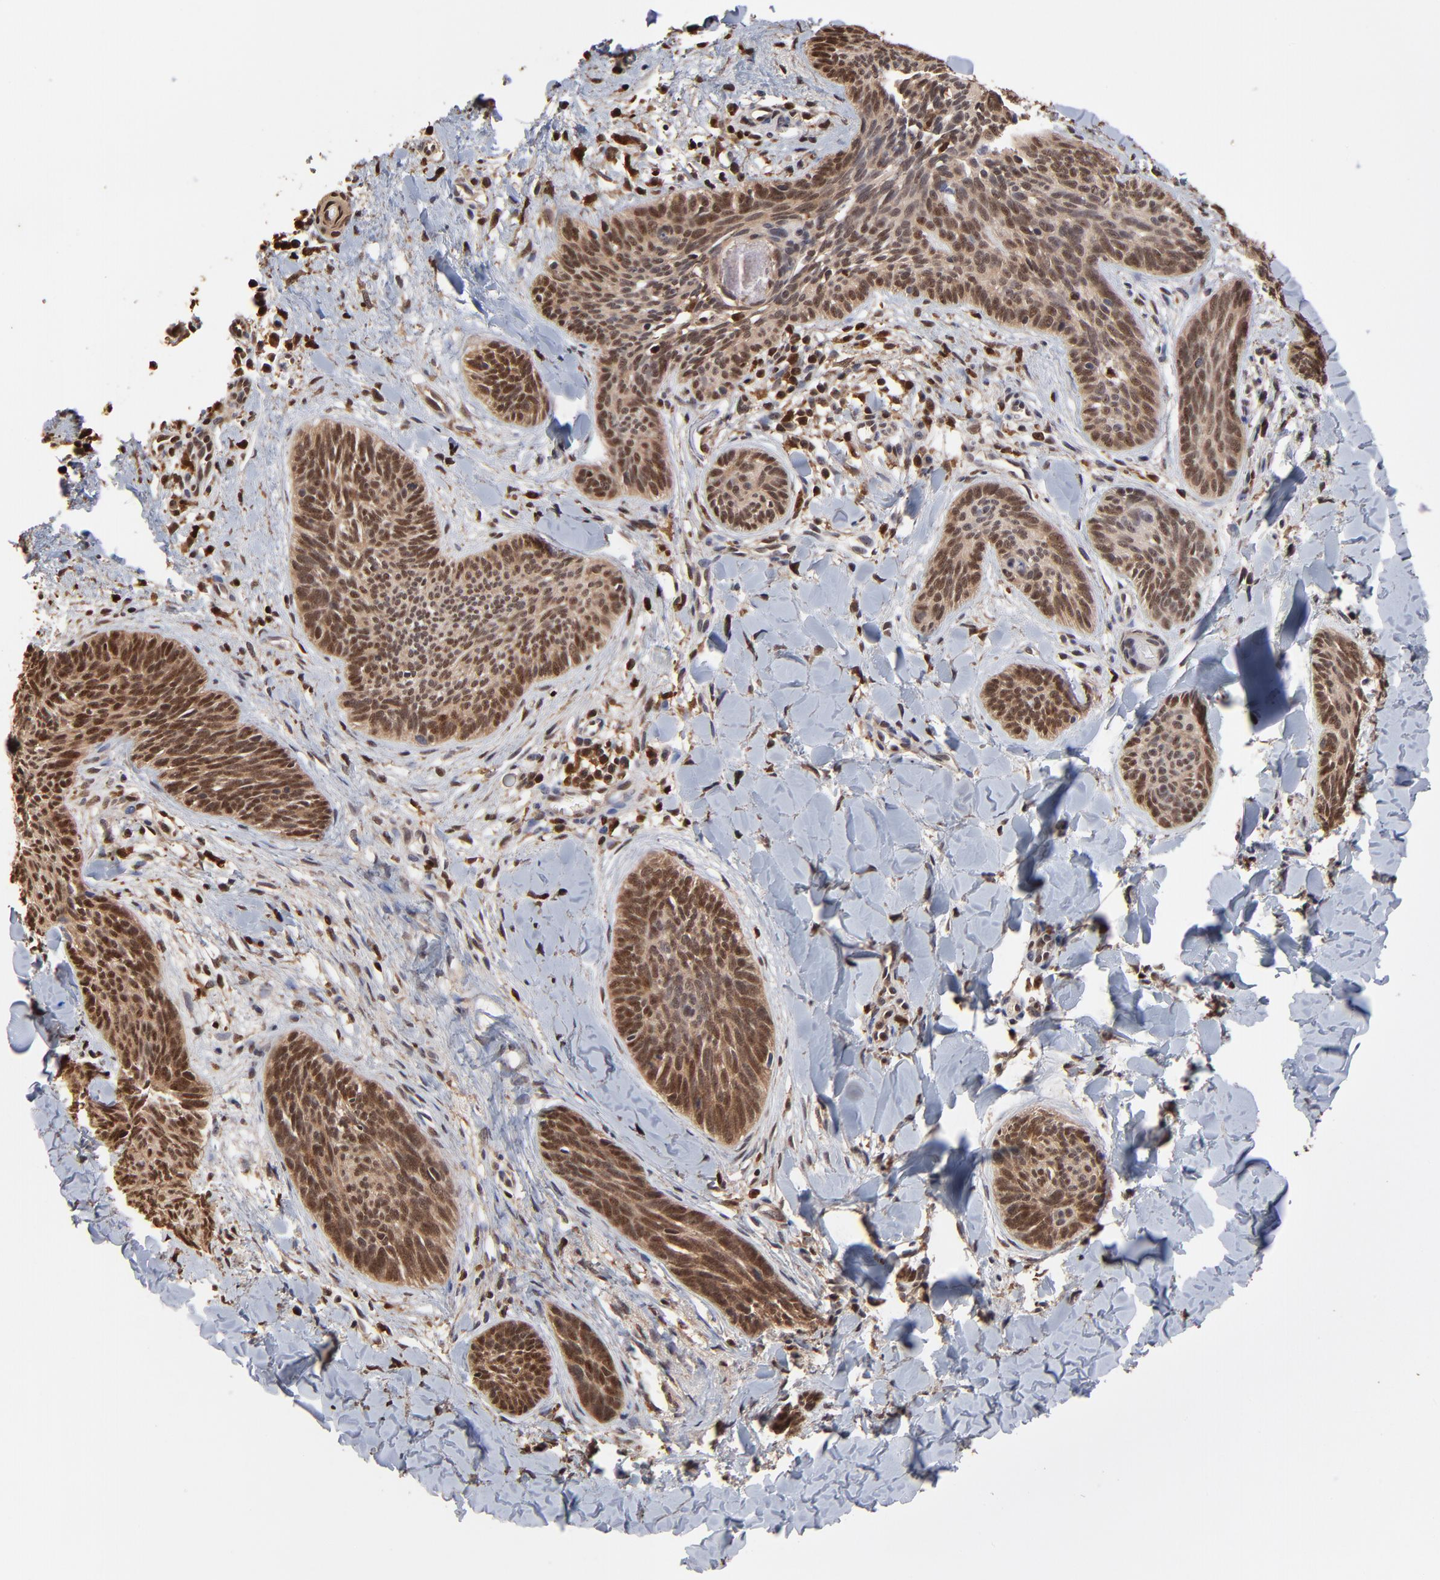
{"staining": {"intensity": "moderate", "quantity": ">75%", "location": "cytoplasmic/membranous,nuclear"}, "tissue": "skin cancer", "cell_type": "Tumor cells", "image_type": "cancer", "snomed": [{"axis": "morphology", "description": "Basal cell carcinoma"}, {"axis": "topography", "description": "Skin"}], "caption": "Immunohistochemical staining of human skin cancer displays moderate cytoplasmic/membranous and nuclear protein positivity in approximately >75% of tumor cells.", "gene": "CASP1", "patient": {"sex": "female", "age": 81}}